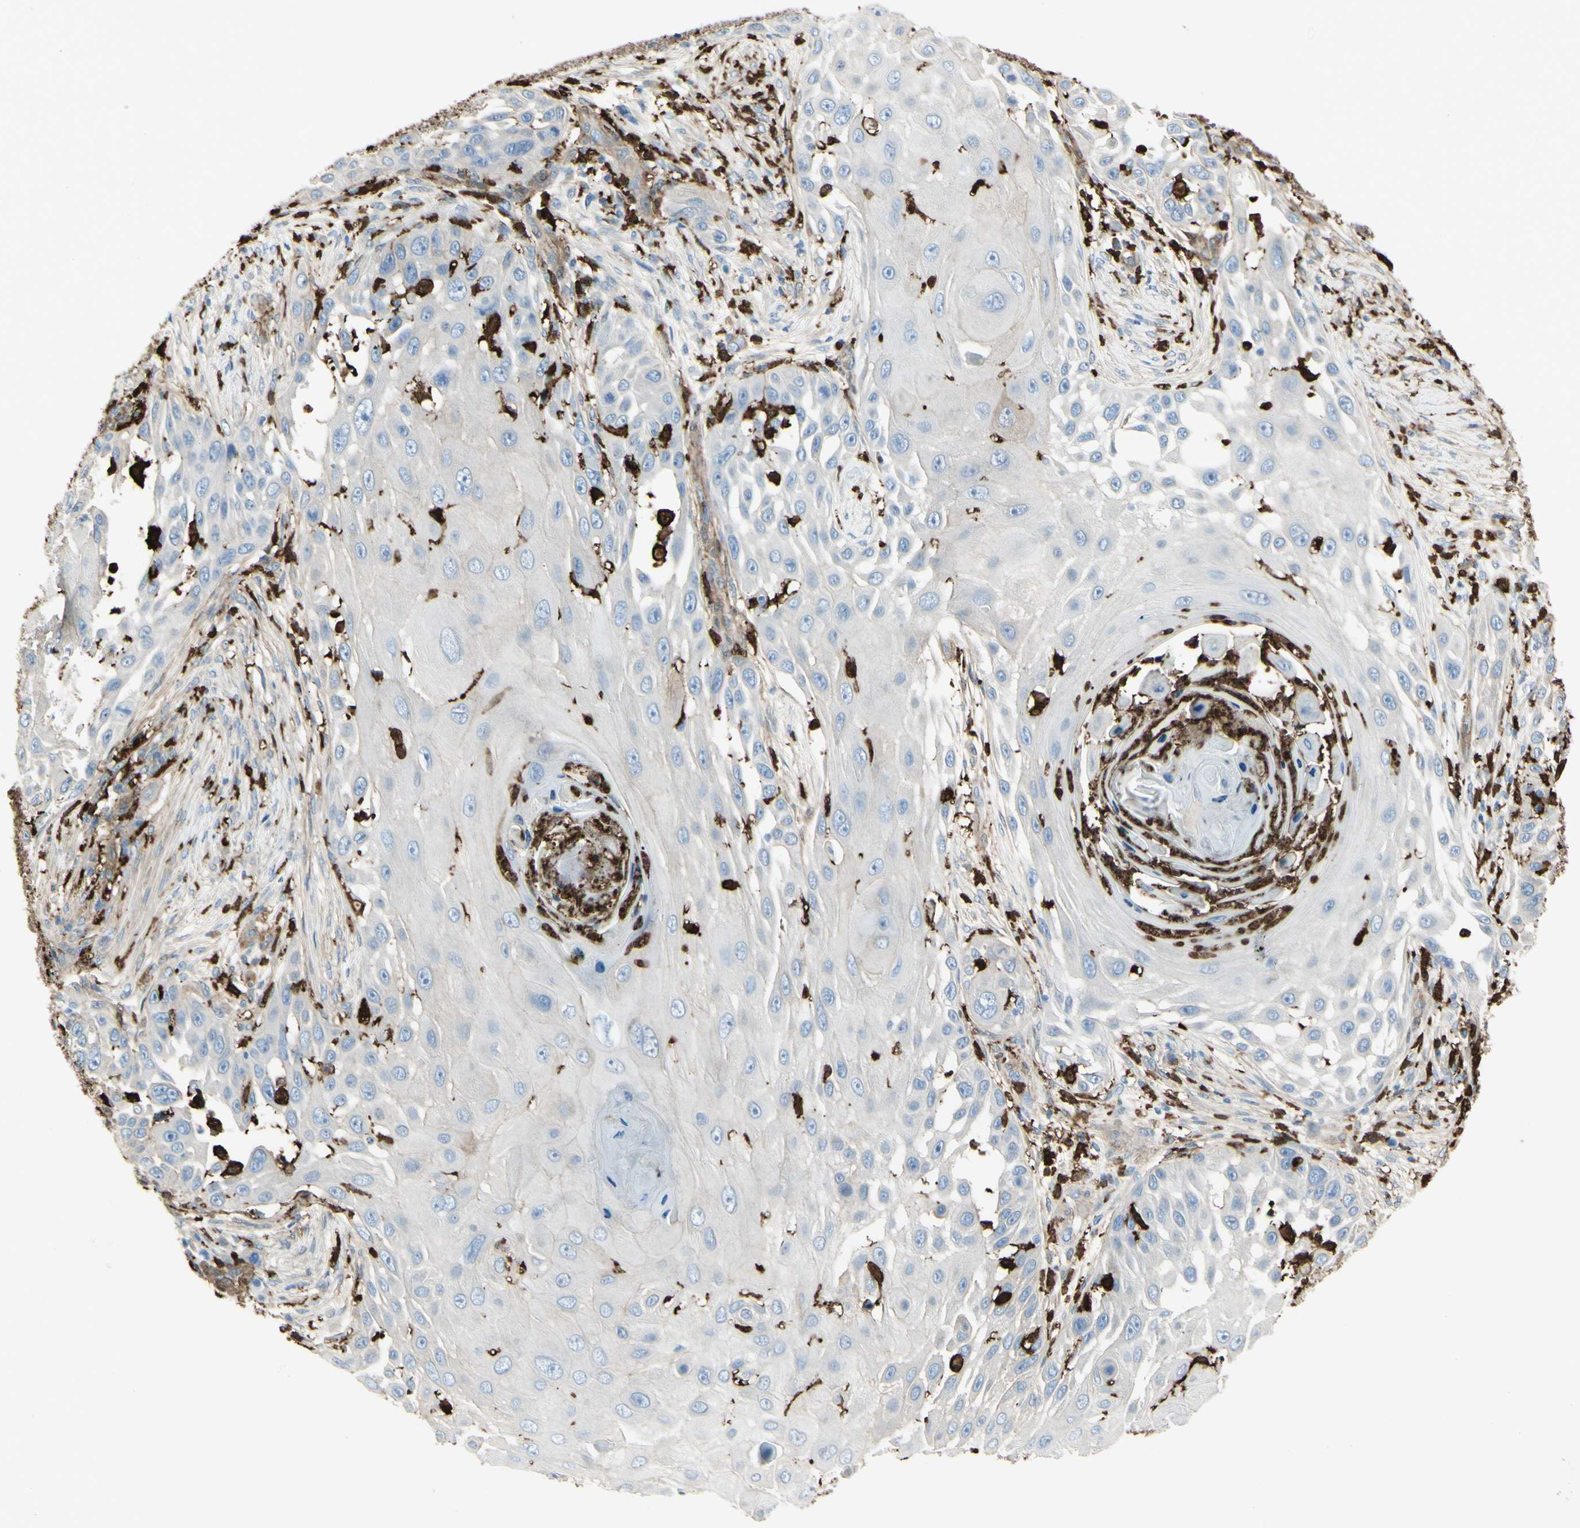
{"staining": {"intensity": "weak", "quantity": ">75%", "location": "cytoplasmic/membranous"}, "tissue": "skin cancer", "cell_type": "Tumor cells", "image_type": "cancer", "snomed": [{"axis": "morphology", "description": "Squamous cell carcinoma, NOS"}, {"axis": "topography", "description": "Skin"}], "caption": "A photomicrograph of human squamous cell carcinoma (skin) stained for a protein displays weak cytoplasmic/membranous brown staining in tumor cells. The protein is stained brown, and the nuclei are stained in blue (DAB (3,3'-diaminobenzidine) IHC with brightfield microscopy, high magnification).", "gene": "GSN", "patient": {"sex": "female", "age": 44}}